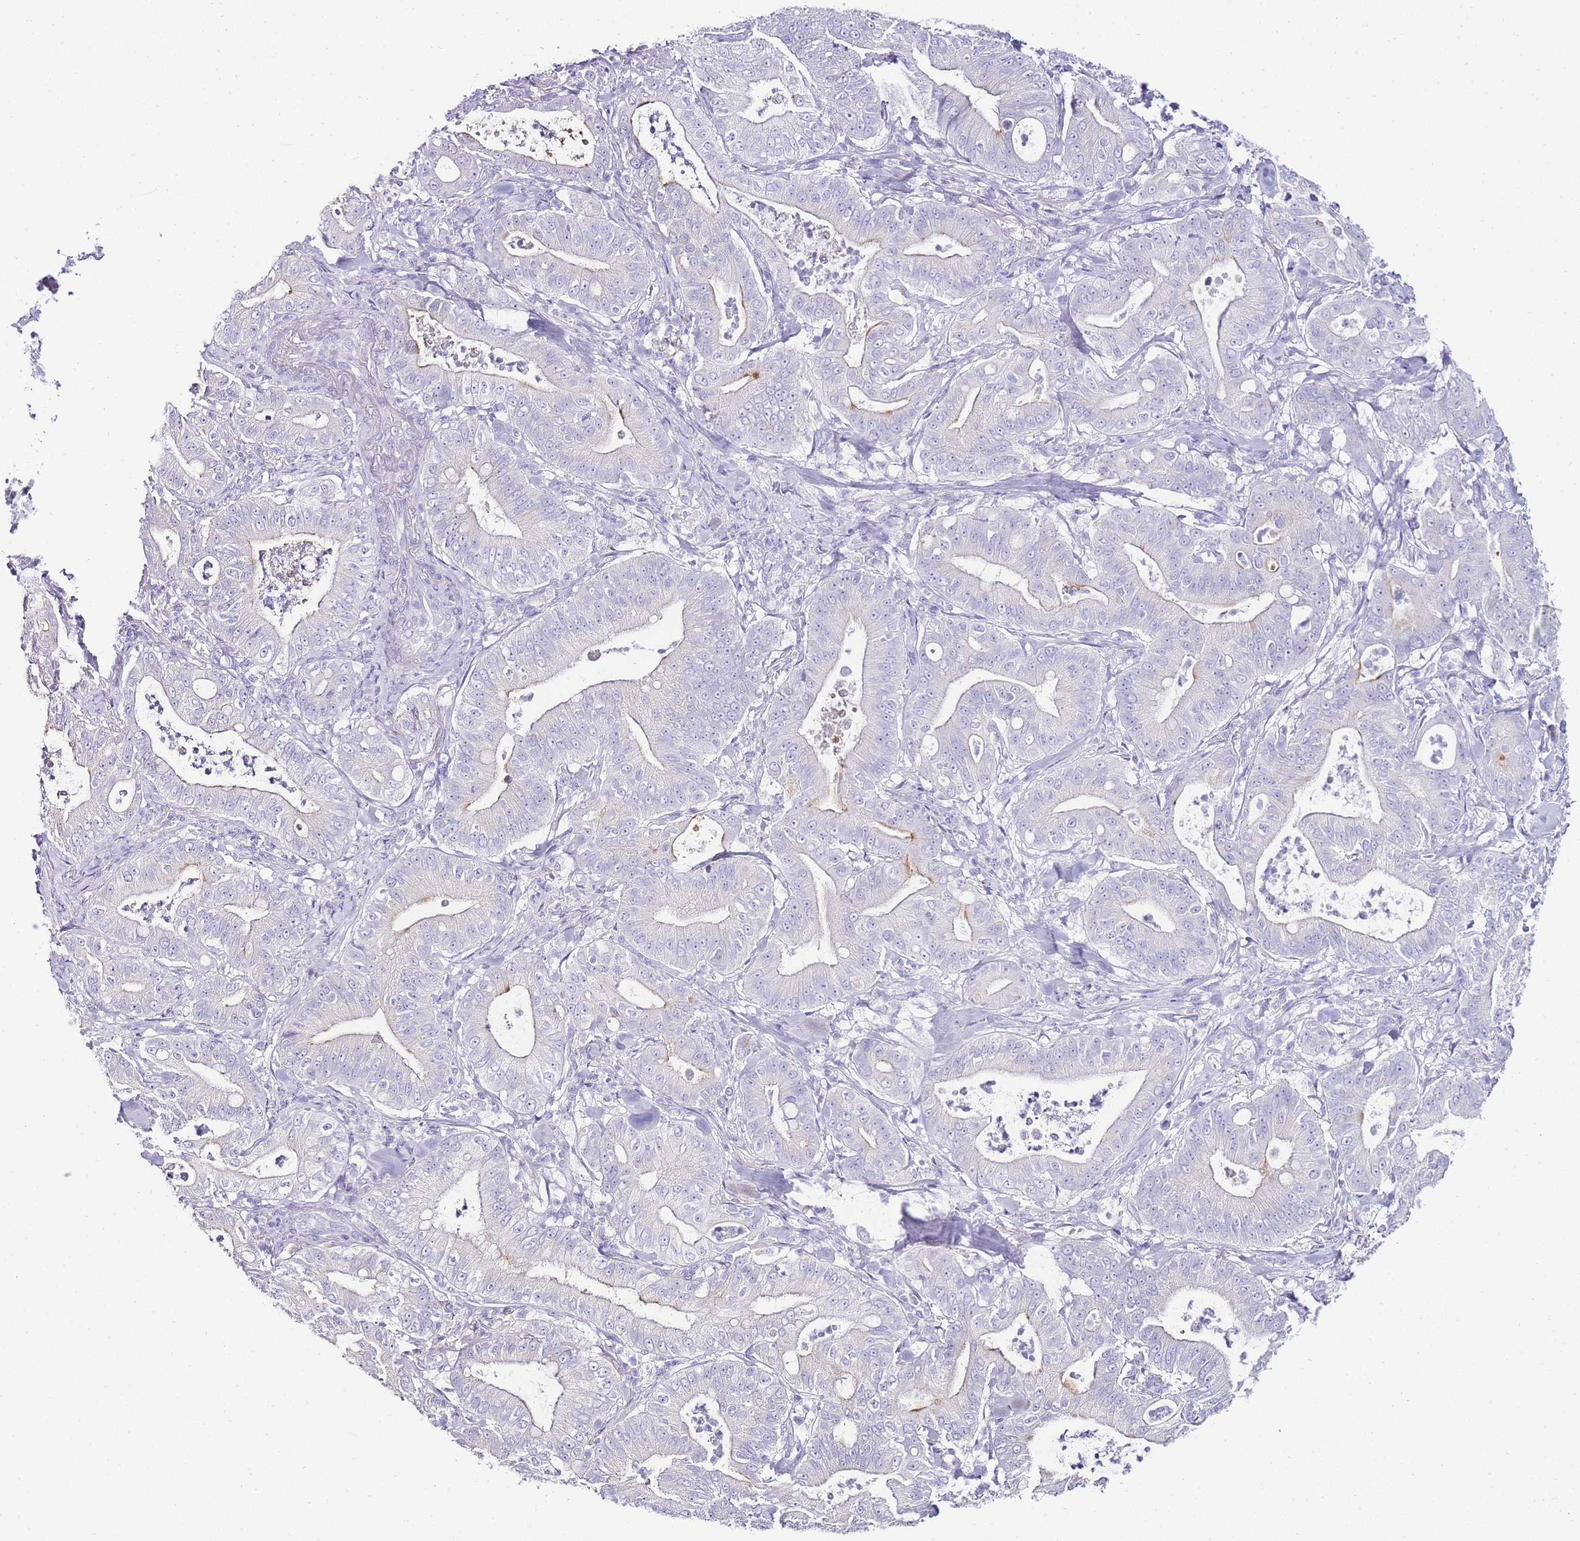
{"staining": {"intensity": "negative", "quantity": "none", "location": "none"}, "tissue": "pancreatic cancer", "cell_type": "Tumor cells", "image_type": "cancer", "snomed": [{"axis": "morphology", "description": "Adenocarcinoma, NOS"}, {"axis": "topography", "description": "Pancreas"}], "caption": "Human pancreatic cancer stained for a protein using IHC reveals no staining in tumor cells.", "gene": "DPP4", "patient": {"sex": "male", "age": 71}}